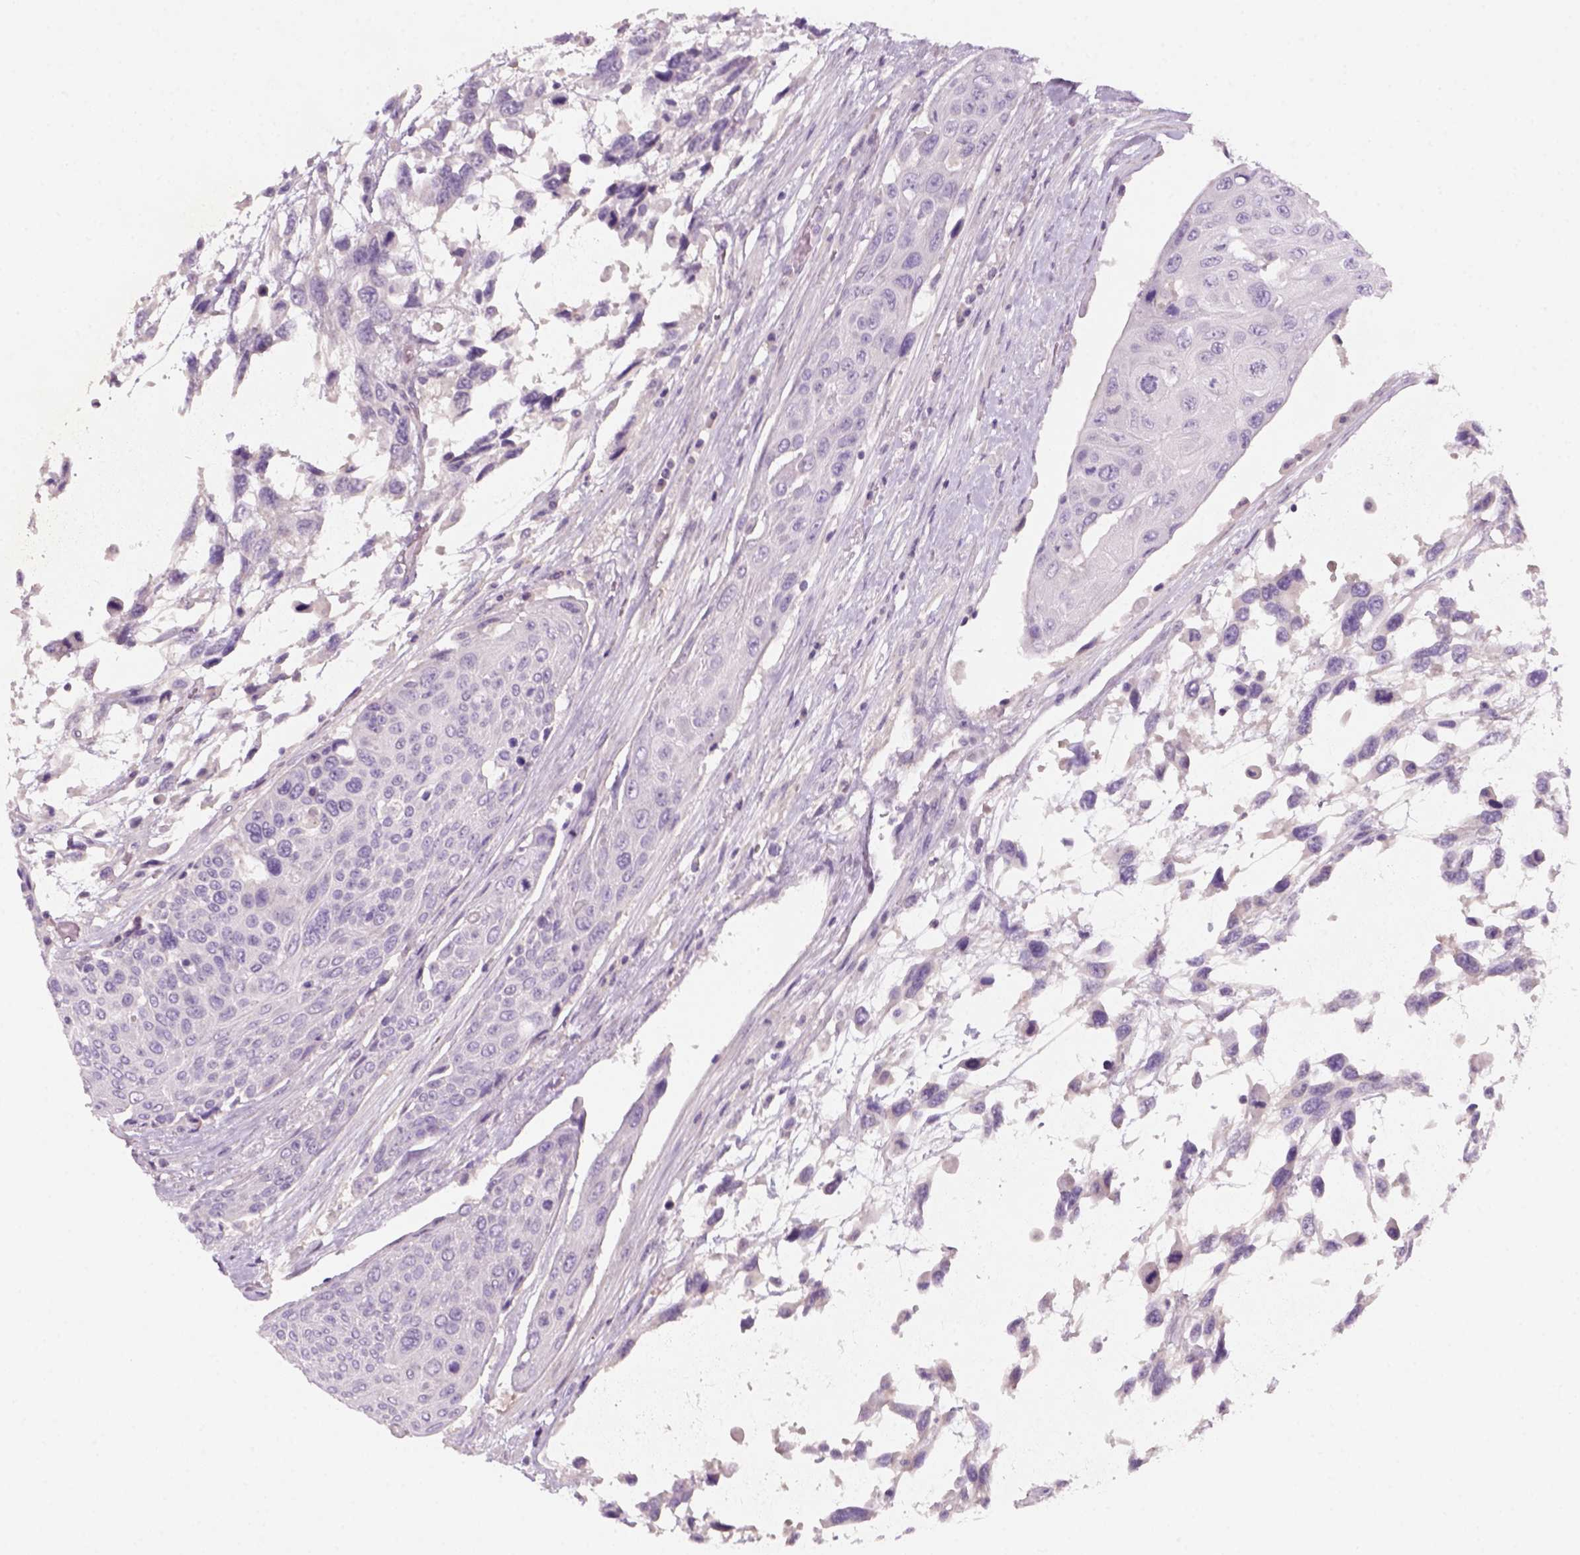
{"staining": {"intensity": "negative", "quantity": "none", "location": "none"}, "tissue": "urothelial cancer", "cell_type": "Tumor cells", "image_type": "cancer", "snomed": [{"axis": "morphology", "description": "Urothelial carcinoma, High grade"}, {"axis": "topography", "description": "Urinary bladder"}], "caption": "Immunohistochemistry (IHC) of urothelial carcinoma (high-grade) reveals no positivity in tumor cells.", "gene": "KRT25", "patient": {"sex": "female", "age": 70}}